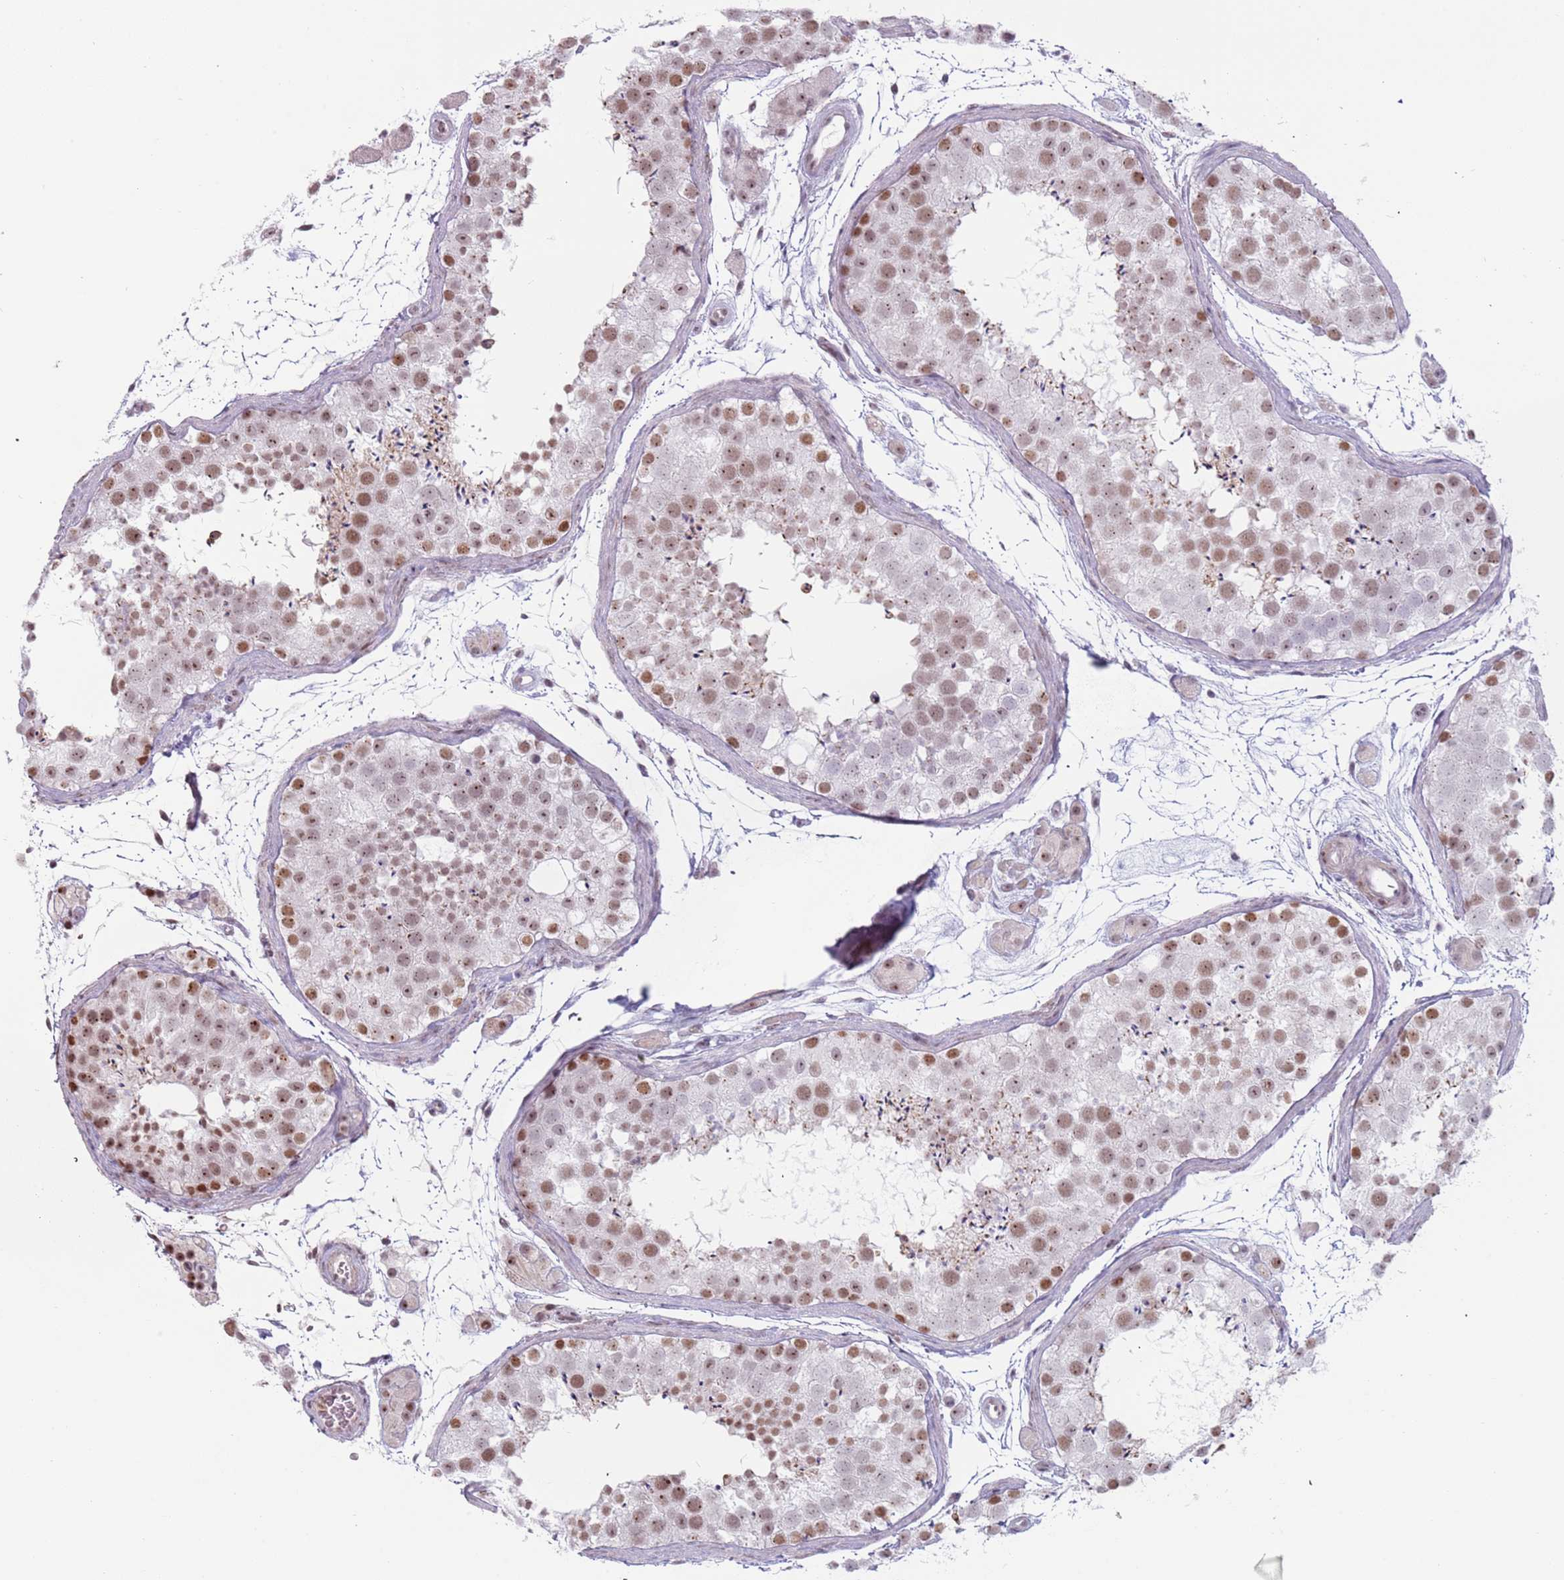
{"staining": {"intensity": "moderate", "quantity": "25%-75%", "location": "nuclear"}, "tissue": "testis", "cell_type": "Cells in seminiferous ducts", "image_type": "normal", "snomed": [{"axis": "morphology", "description": "Normal tissue, NOS"}, {"axis": "topography", "description": "Testis"}], "caption": "Immunohistochemical staining of normal testis shows medium levels of moderate nuclear expression in approximately 25%-75% of cells in seminiferous ducts.", "gene": "REXO4", "patient": {"sex": "male", "age": 41}}